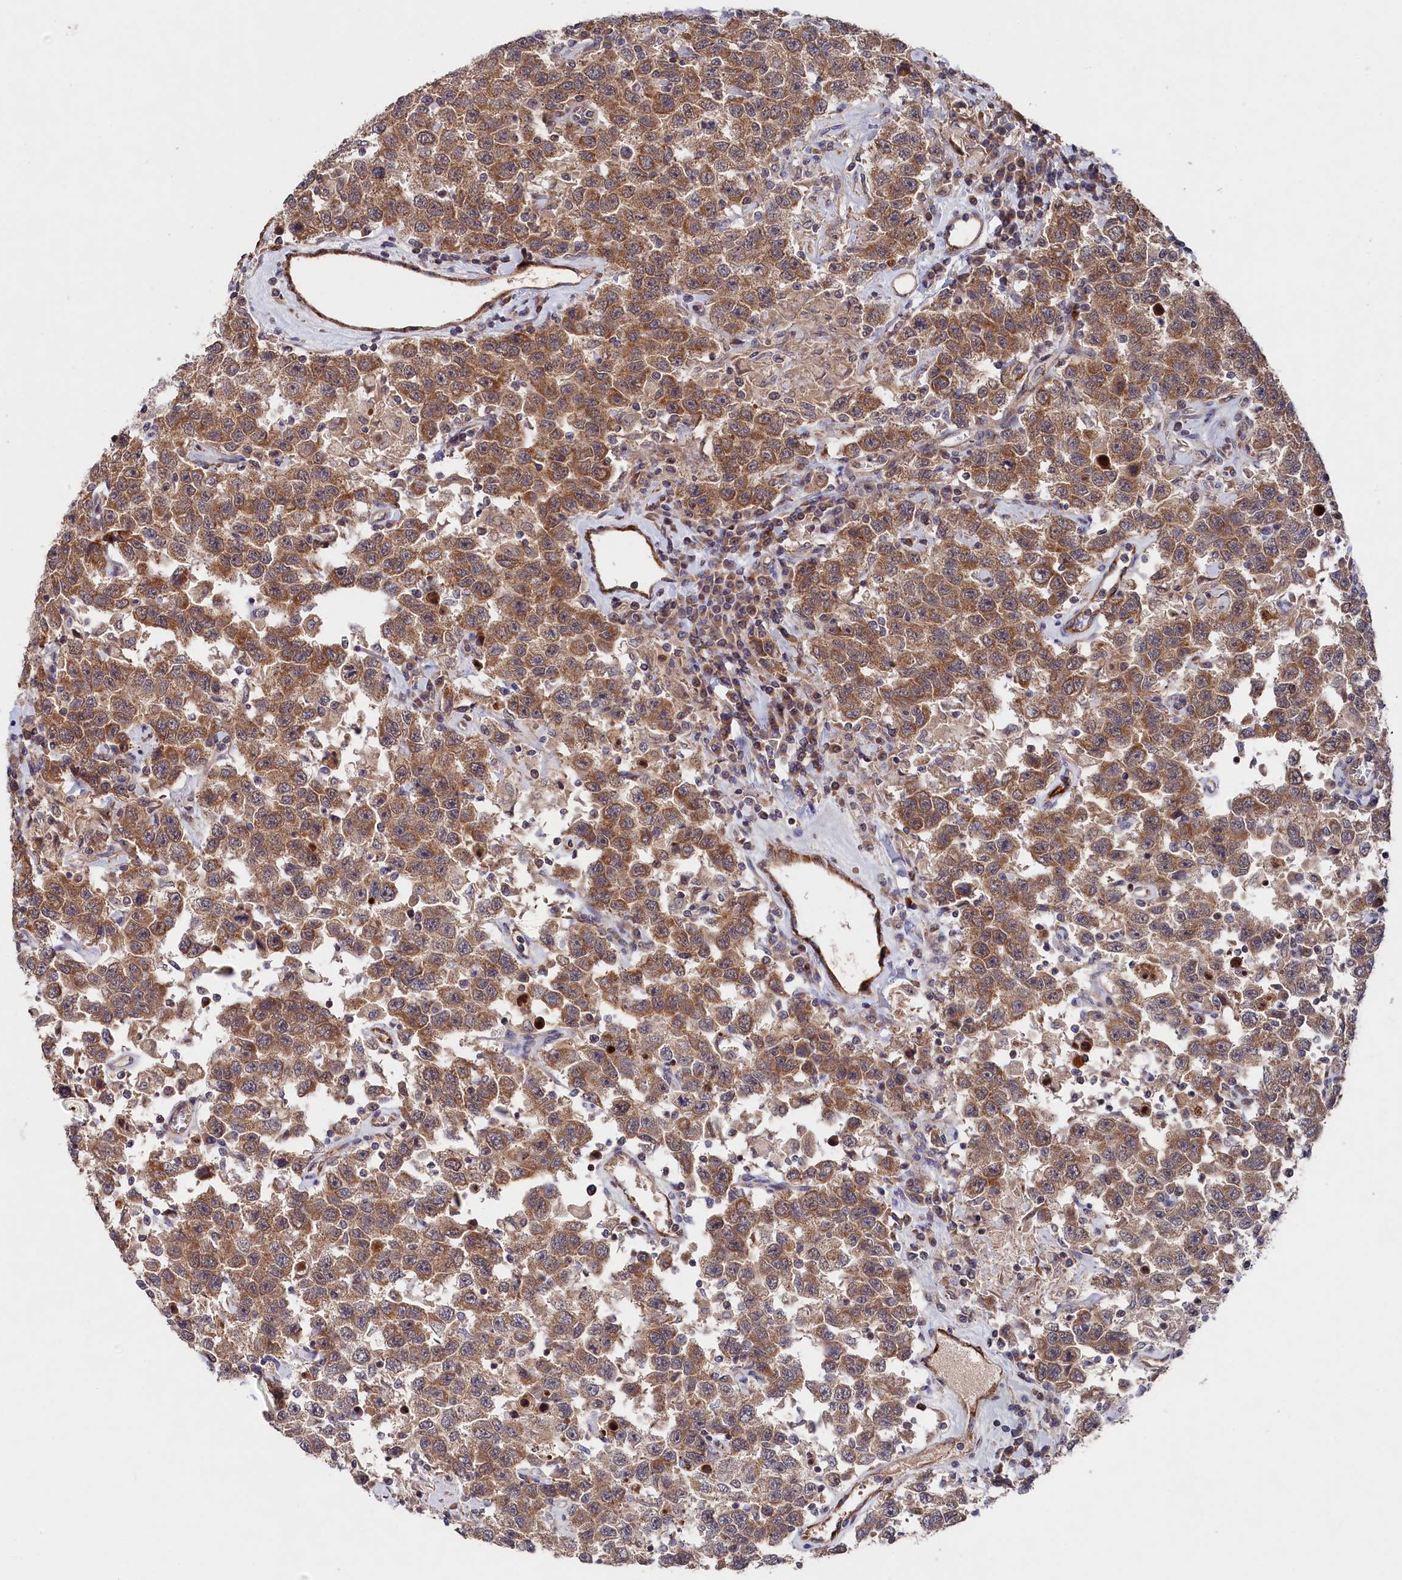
{"staining": {"intensity": "moderate", "quantity": ">75%", "location": "cytoplasmic/membranous"}, "tissue": "testis cancer", "cell_type": "Tumor cells", "image_type": "cancer", "snomed": [{"axis": "morphology", "description": "Seminoma, NOS"}, {"axis": "topography", "description": "Testis"}], "caption": "This is a photomicrograph of immunohistochemistry (IHC) staining of testis cancer (seminoma), which shows moderate expression in the cytoplasmic/membranous of tumor cells.", "gene": "SUPV3L1", "patient": {"sex": "male", "age": 41}}